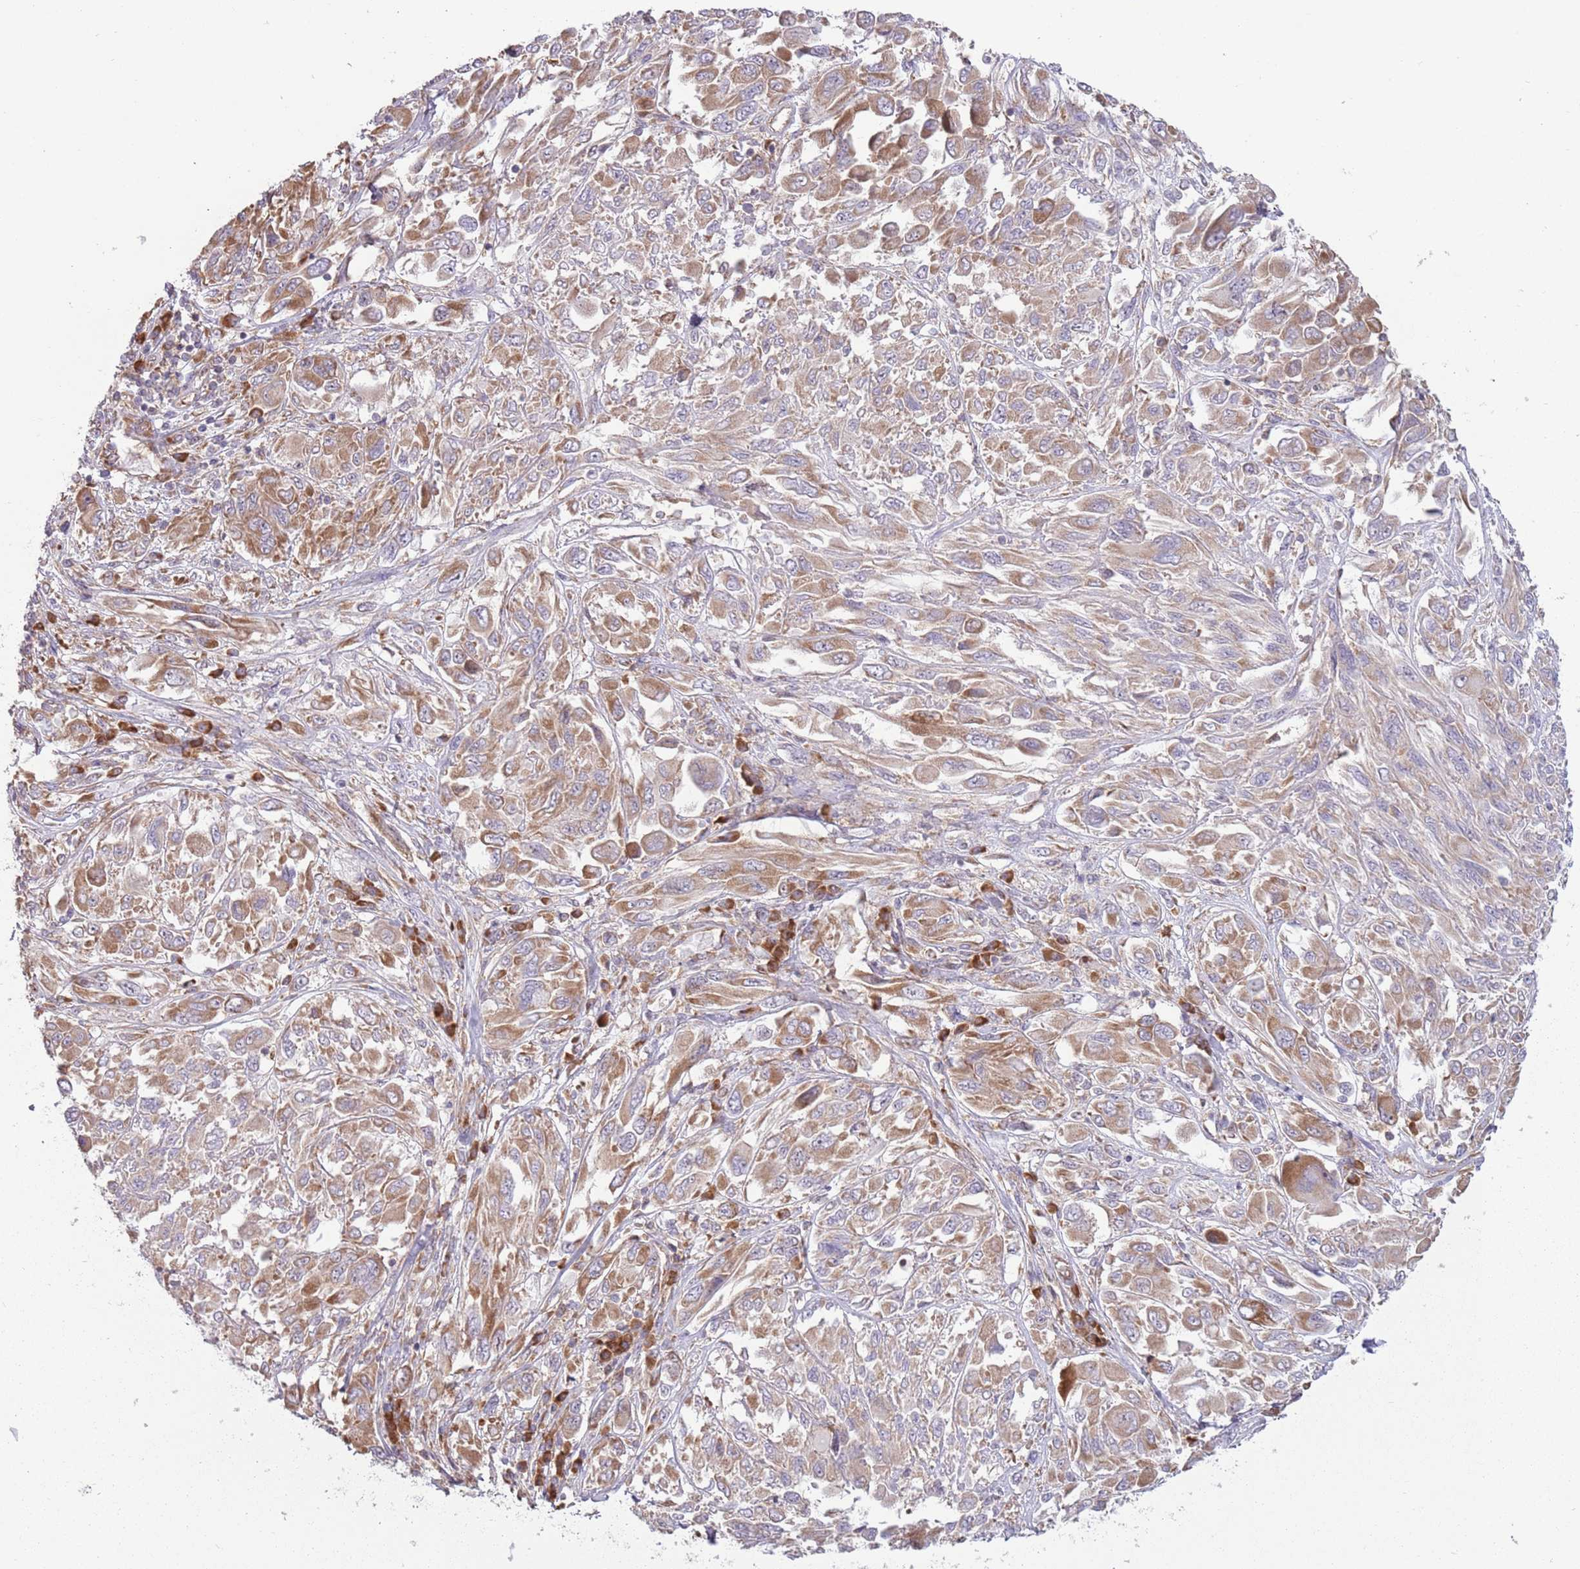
{"staining": {"intensity": "moderate", "quantity": "25%-75%", "location": "cytoplasmic/membranous"}, "tissue": "melanoma", "cell_type": "Tumor cells", "image_type": "cancer", "snomed": [{"axis": "morphology", "description": "Malignant melanoma, NOS"}, {"axis": "topography", "description": "Skin"}], "caption": "The immunohistochemical stain labels moderate cytoplasmic/membranous expression in tumor cells of malignant melanoma tissue.", "gene": "RPL17-C18orf32", "patient": {"sex": "female", "age": 91}}